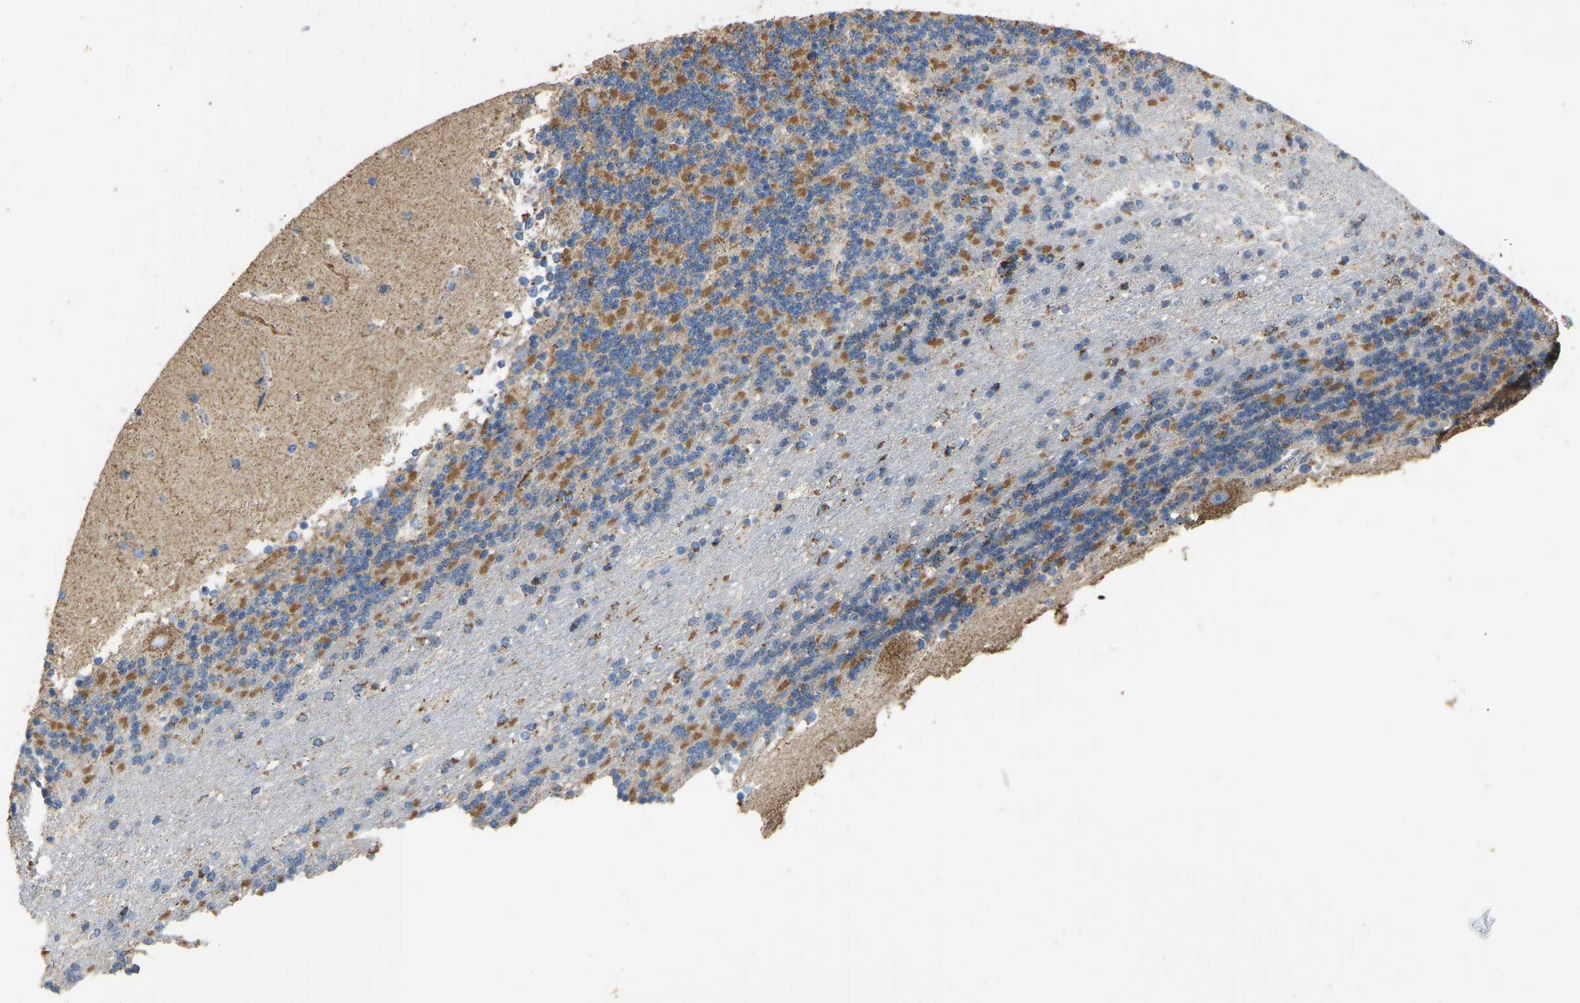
{"staining": {"intensity": "moderate", "quantity": "25%-75%", "location": "cytoplasmic/membranous"}, "tissue": "cerebellum", "cell_type": "Cells in granular layer", "image_type": "normal", "snomed": [{"axis": "morphology", "description": "Normal tissue, NOS"}, {"axis": "topography", "description": "Cerebellum"}], "caption": "Moderate cytoplasmic/membranous positivity is appreciated in approximately 25%-75% of cells in granular layer in unremarkable cerebellum. The staining was performed using DAB (3,3'-diaminobenzidine), with brown indicating positive protein expression. Nuclei are stained blue with hematoxylin.", "gene": "IRX6", "patient": {"sex": "male", "age": 45}}